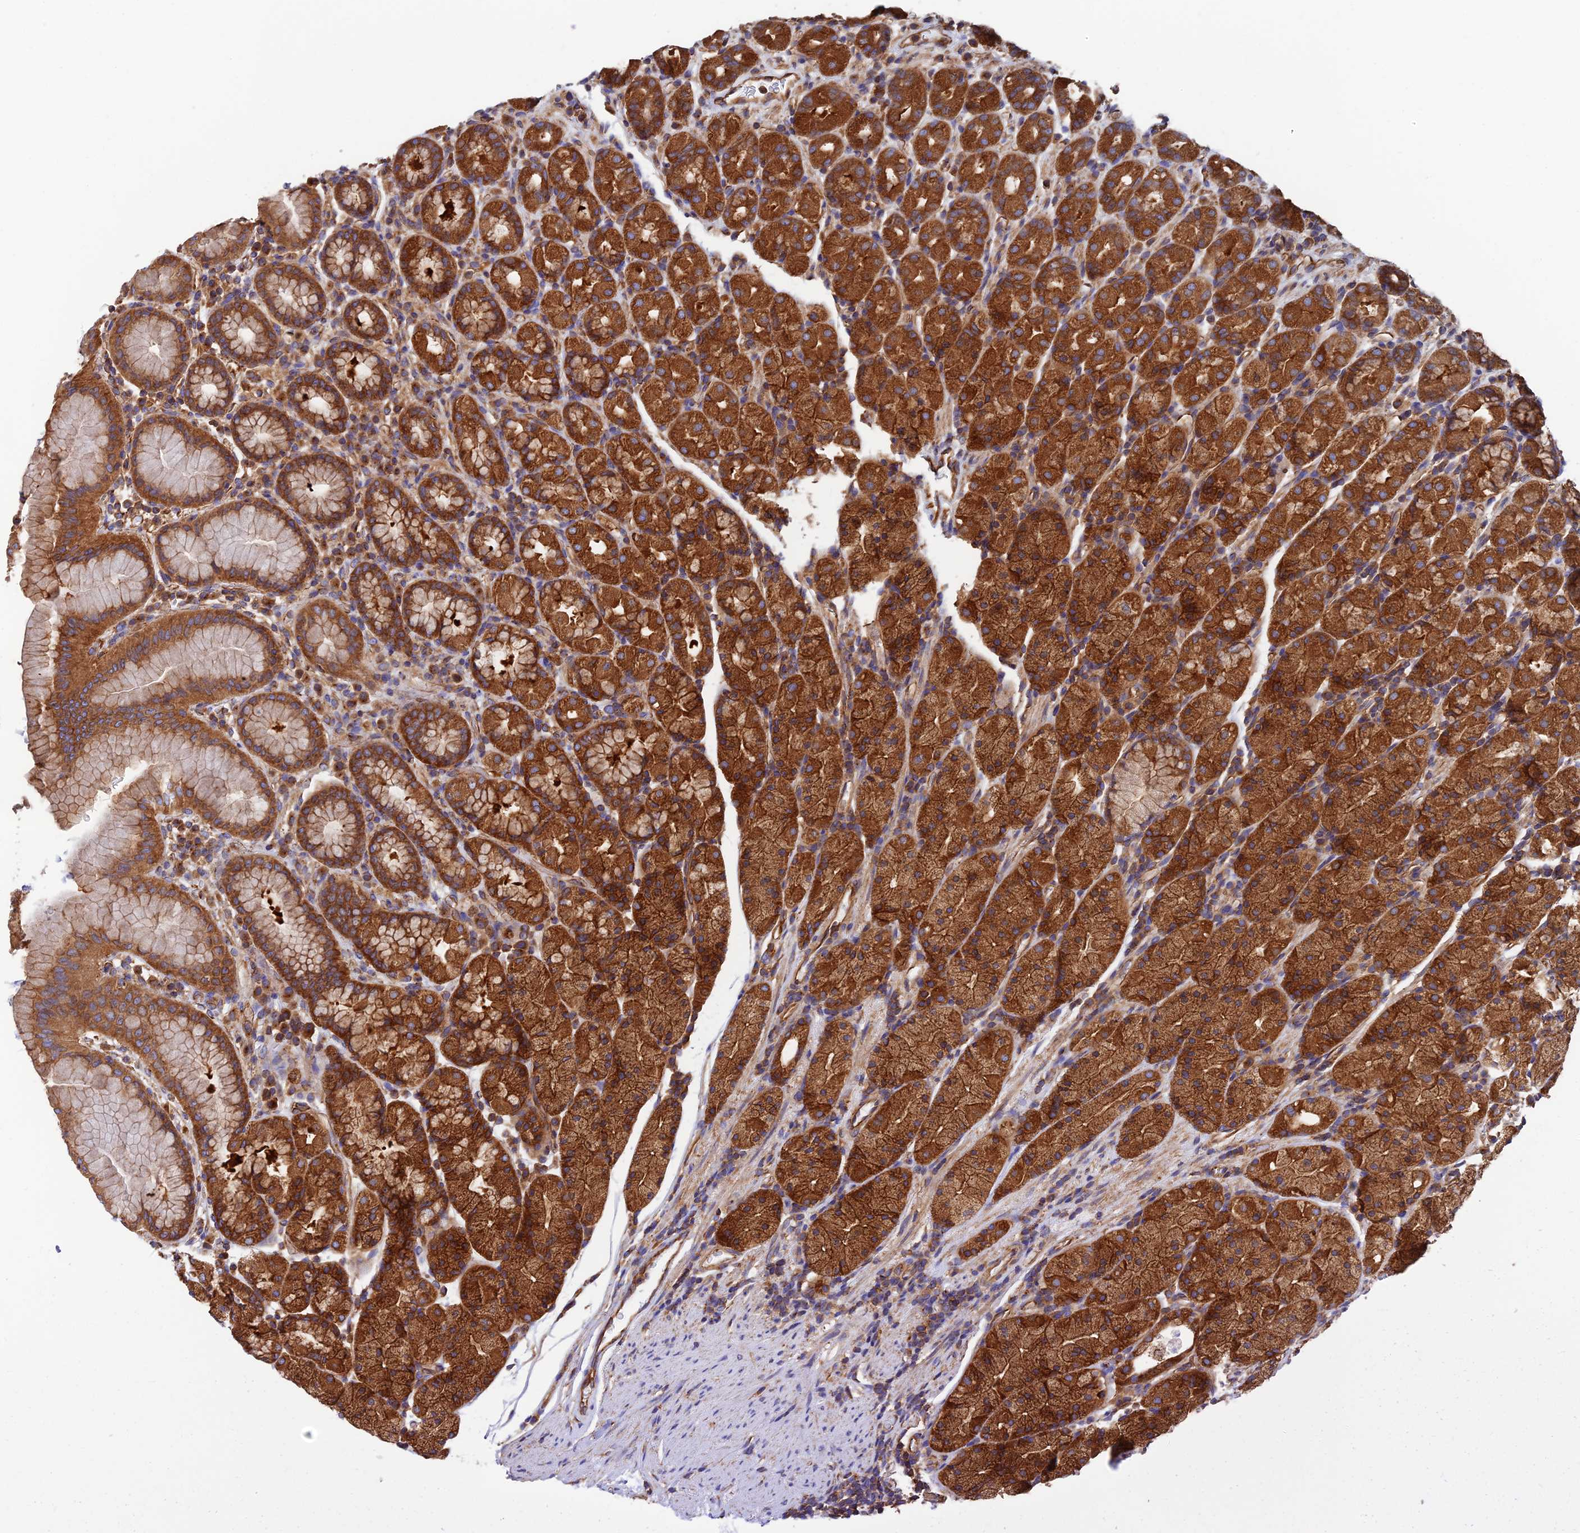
{"staining": {"intensity": "strong", "quantity": ">75%", "location": "cytoplasmic/membranous"}, "tissue": "stomach", "cell_type": "Glandular cells", "image_type": "normal", "snomed": [{"axis": "morphology", "description": "Normal tissue, NOS"}, {"axis": "topography", "description": "Stomach, upper"}, {"axis": "topography", "description": "Stomach, lower"}, {"axis": "topography", "description": "Small intestine"}], "caption": "About >75% of glandular cells in unremarkable human stomach exhibit strong cytoplasmic/membranous protein staining as visualized by brown immunohistochemical staining.", "gene": "DCTN2", "patient": {"sex": "male", "age": 68}}